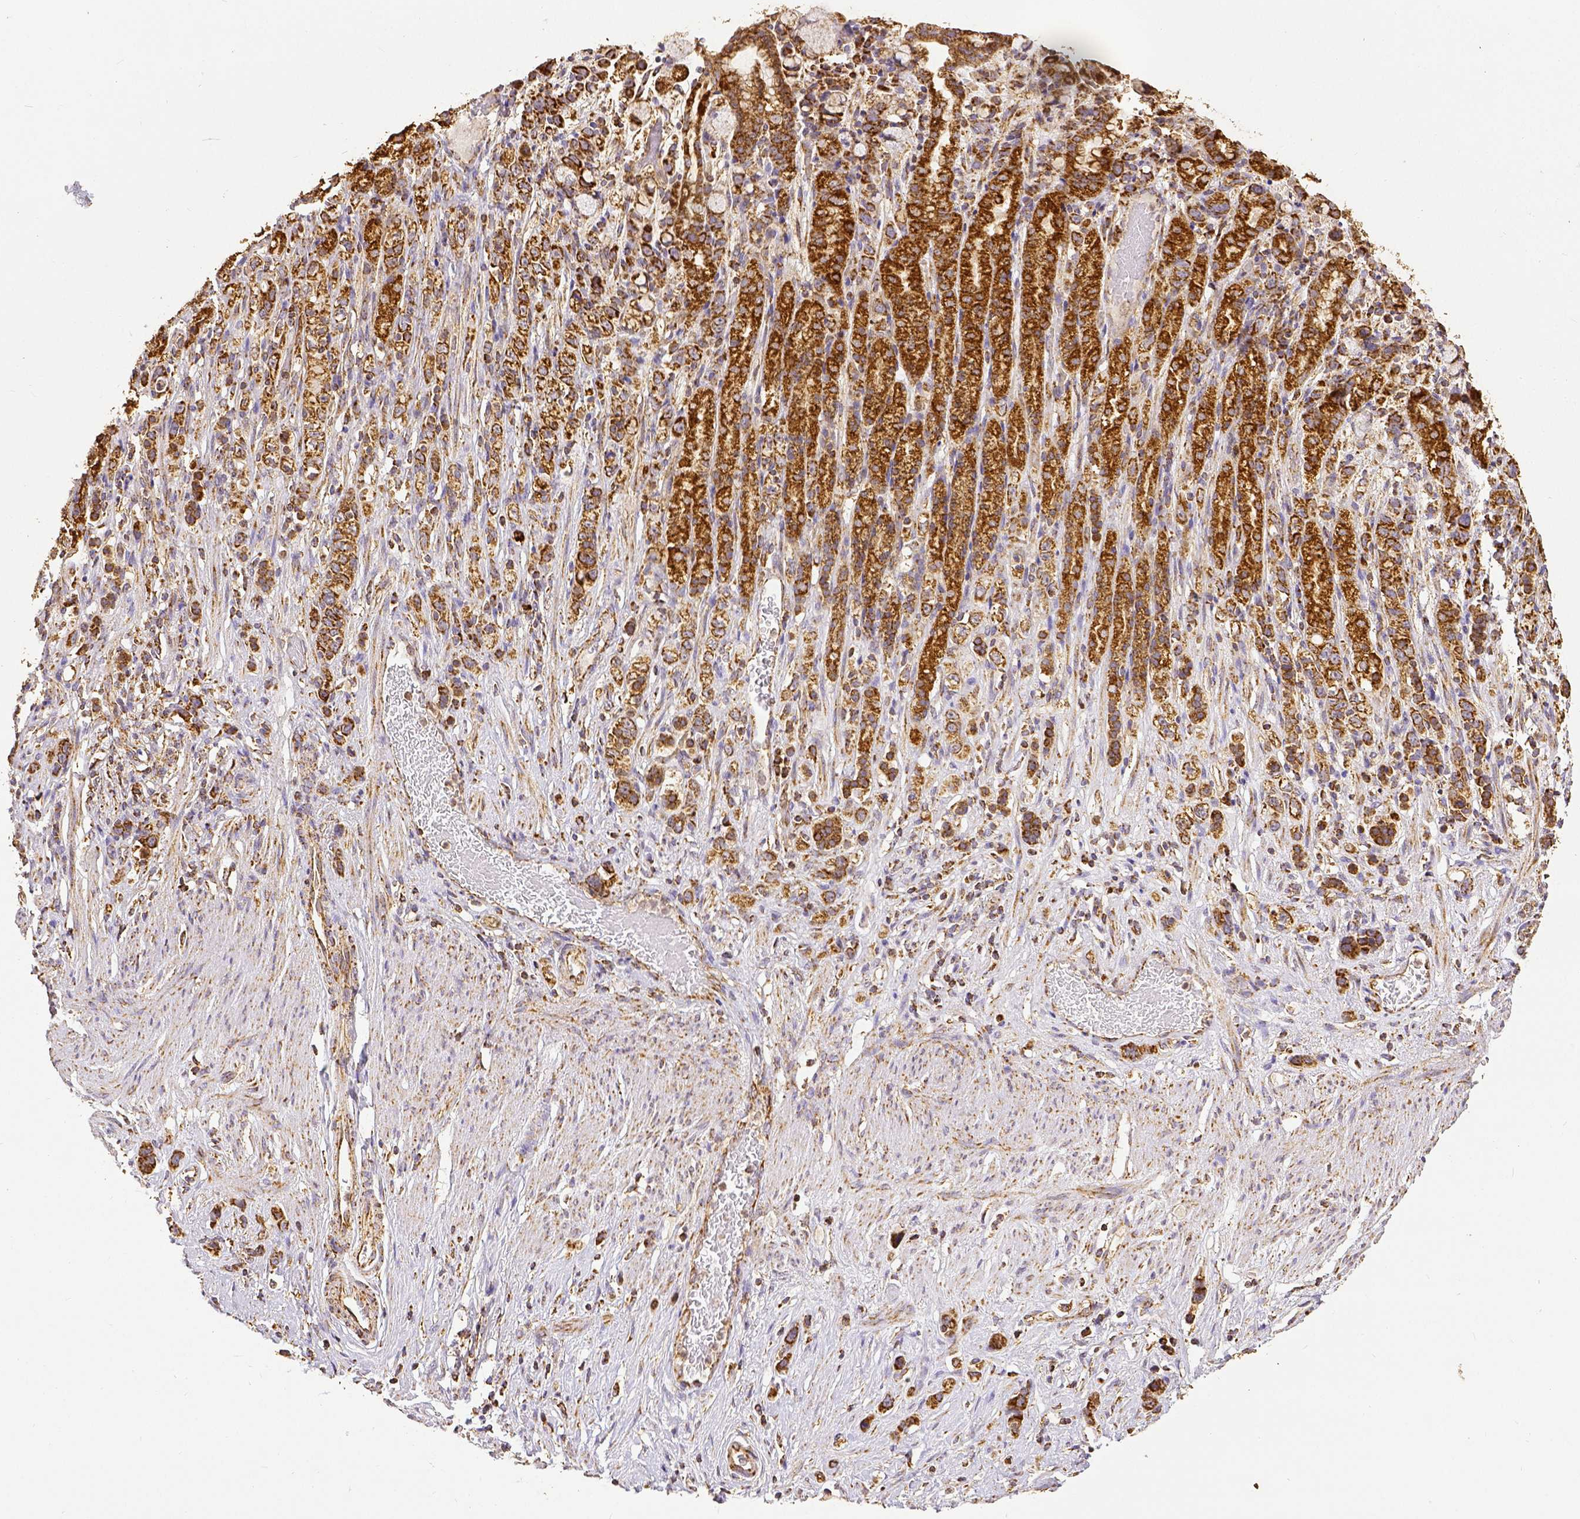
{"staining": {"intensity": "strong", "quantity": ">75%", "location": "cytoplasmic/membranous"}, "tissue": "stomach cancer", "cell_type": "Tumor cells", "image_type": "cancer", "snomed": [{"axis": "morphology", "description": "Adenocarcinoma, NOS"}, {"axis": "topography", "description": "Stomach"}], "caption": "Immunohistochemical staining of human stomach cancer (adenocarcinoma) reveals strong cytoplasmic/membranous protein staining in about >75% of tumor cells.", "gene": "SDHB", "patient": {"sex": "female", "age": 65}}